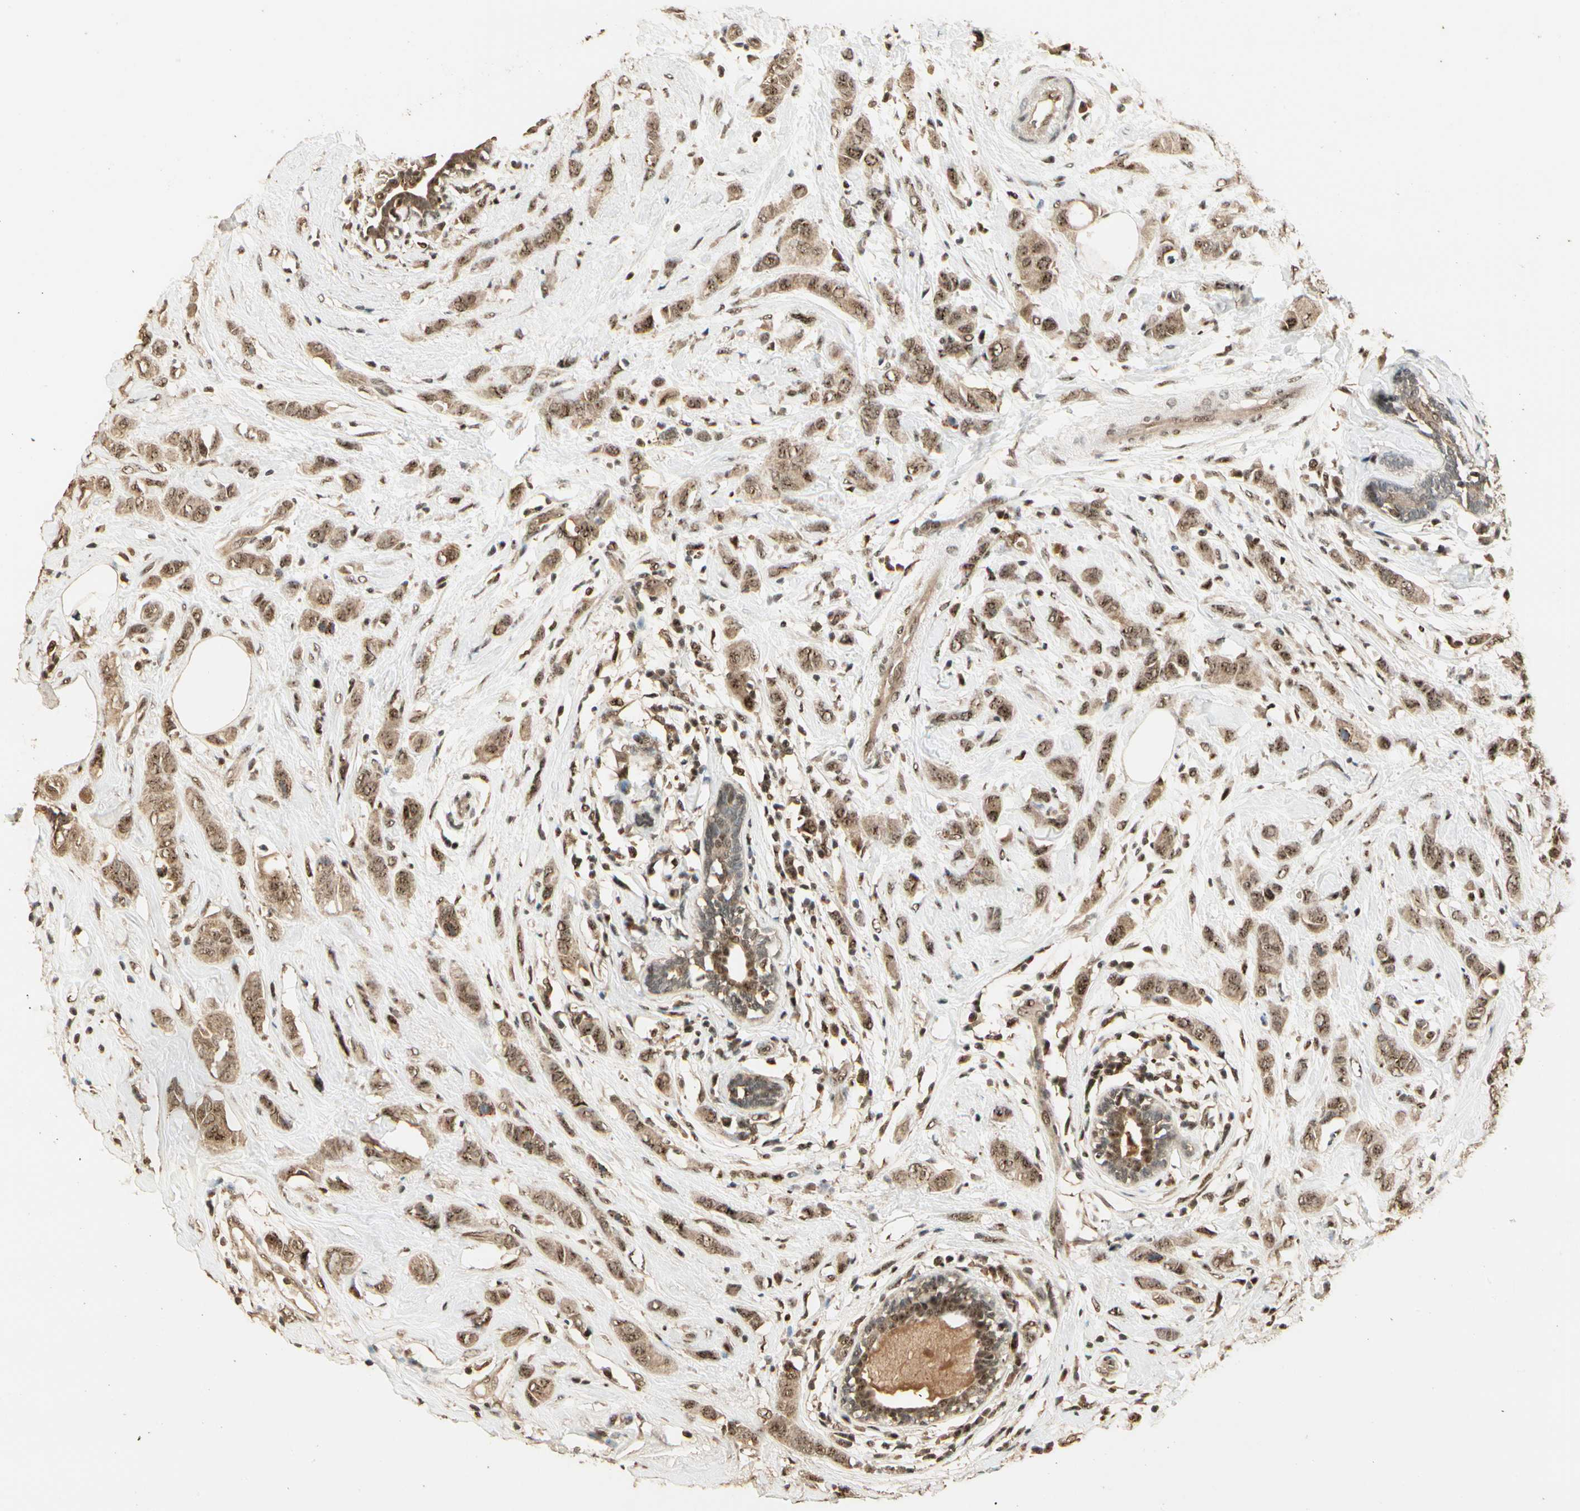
{"staining": {"intensity": "moderate", "quantity": ">75%", "location": "cytoplasmic/membranous,nuclear"}, "tissue": "breast cancer", "cell_type": "Tumor cells", "image_type": "cancer", "snomed": [{"axis": "morphology", "description": "Normal tissue, NOS"}, {"axis": "morphology", "description": "Duct carcinoma"}, {"axis": "topography", "description": "Breast"}], "caption": "Protein positivity by immunohistochemistry (IHC) reveals moderate cytoplasmic/membranous and nuclear expression in about >75% of tumor cells in breast cancer (intraductal carcinoma).", "gene": "RBM25", "patient": {"sex": "female", "age": 50}}